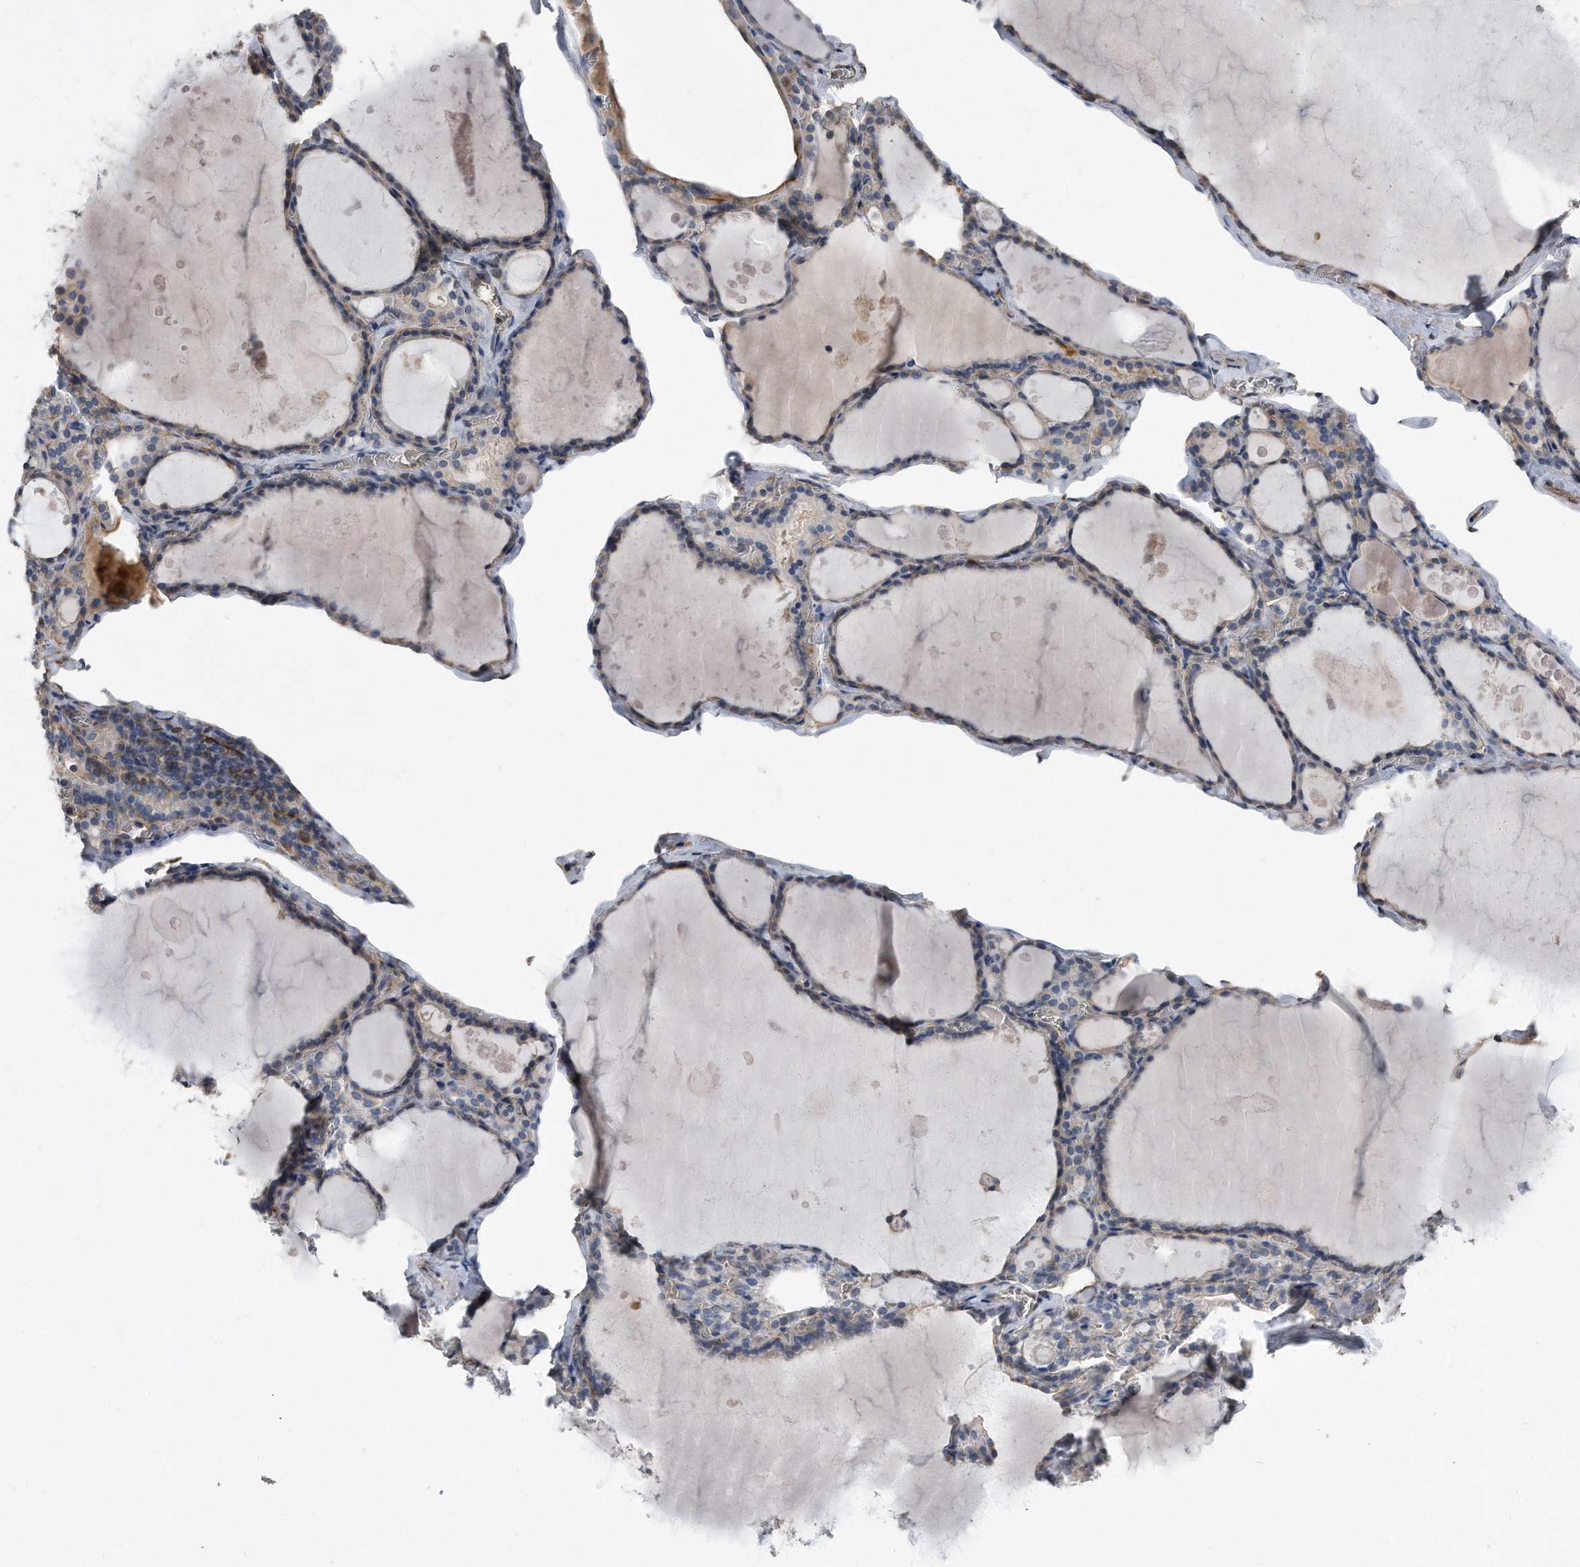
{"staining": {"intensity": "negative", "quantity": "none", "location": "none"}, "tissue": "thyroid gland", "cell_type": "Glandular cells", "image_type": "normal", "snomed": [{"axis": "morphology", "description": "Normal tissue, NOS"}, {"axis": "topography", "description": "Thyroid gland"}], "caption": "A high-resolution image shows immunohistochemistry (IHC) staining of benign thyroid gland, which demonstrates no significant staining in glandular cells.", "gene": "GPC1", "patient": {"sex": "male", "age": 56}}